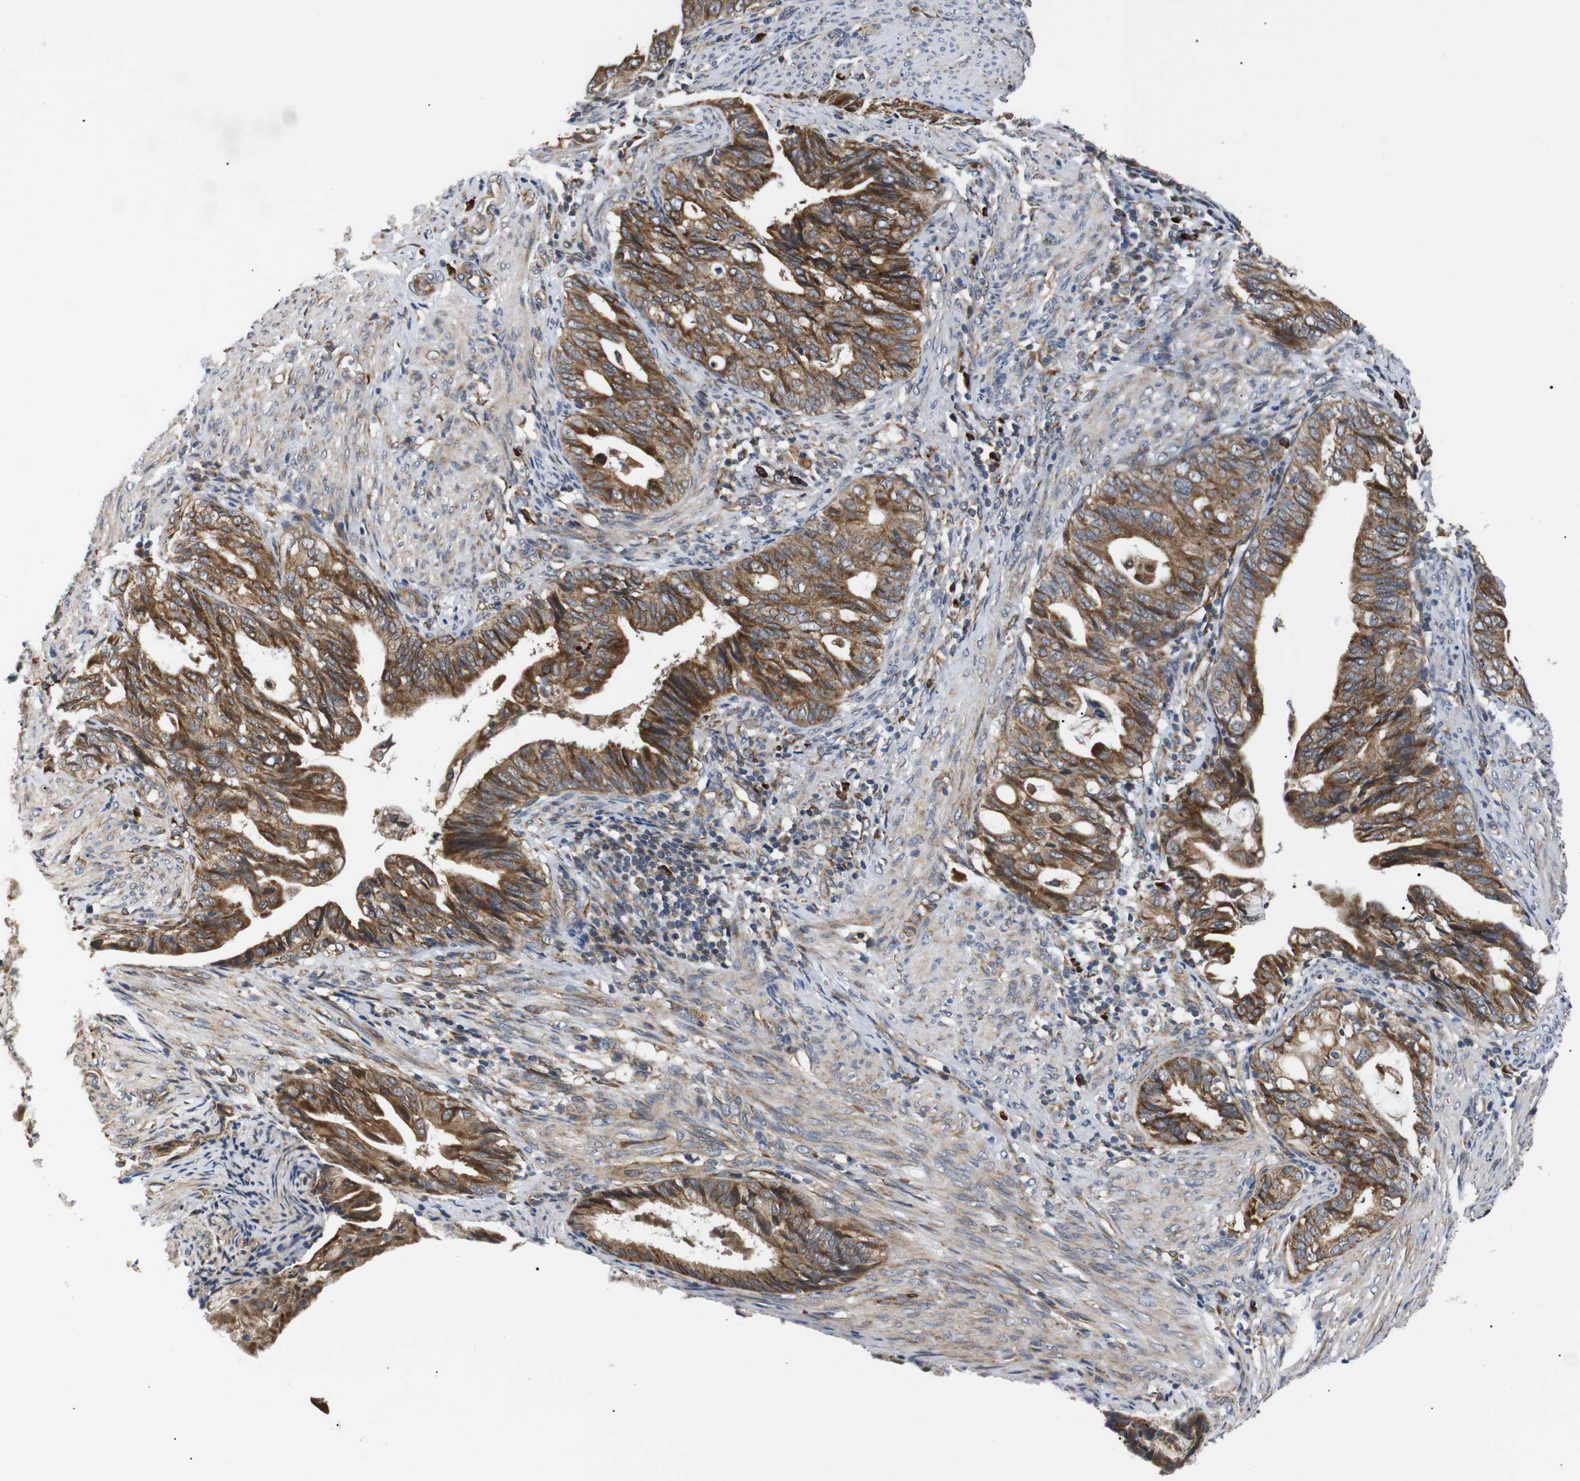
{"staining": {"intensity": "moderate", "quantity": ">75%", "location": "cytoplasmic/membranous"}, "tissue": "endometrial cancer", "cell_type": "Tumor cells", "image_type": "cancer", "snomed": [{"axis": "morphology", "description": "Adenocarcinoma, NOS"}, {"axis": "topography", "description": "Endometrium"}], "caption": "DAB (3,3'-diaminobenzidine) immunohistochemical staining of human endometrial cancer shows moderate cytoplasmic/membranous protein staining in approximately >75% of tumor cells. The staining was performed using DAB (3,3'-diaminobenzidine) to visualize the protein expression in brown, while the nuclei were stained in blue with hematoxylin (Magnification: 20x).", "gene": "KANK4", "patient": {"sex": "female", "age": 86}}